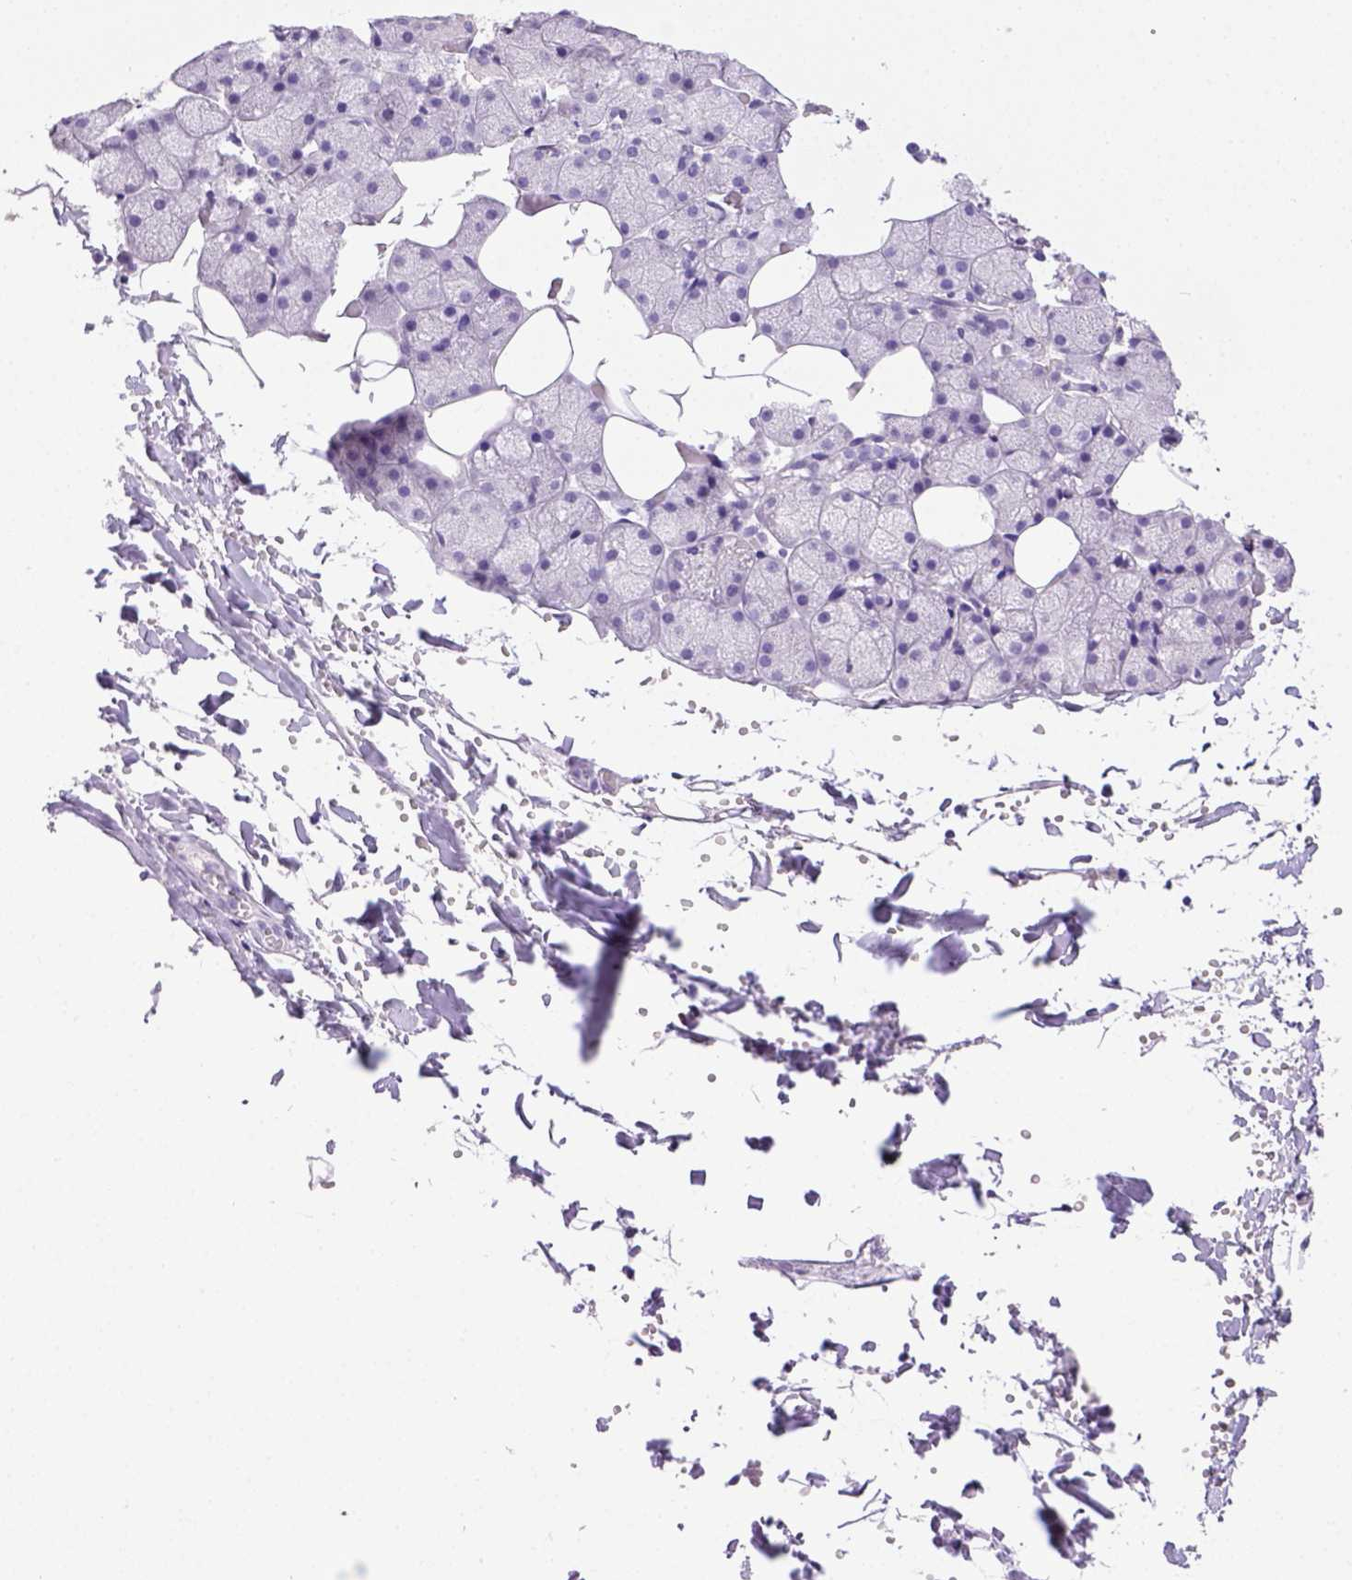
{"staining": {"intensity": "negative", "quantity": "none", "location": "none"}, "tissue": "salivary gland", "cell_type": "Glandular cells", "image_type": "normal", "snomed": [{"axis": "morphology", "description": "Normal tissue, NOS"}, {"axis": "topography", "description": "Salivary gland"}], "caption": "IHC photomicrograph of unremarkable salivary gland stained for a protein (brown), which shows no staining in glandular cells.", "gene": "CD3E", "patient": {"sex": "male", "age": 38}}